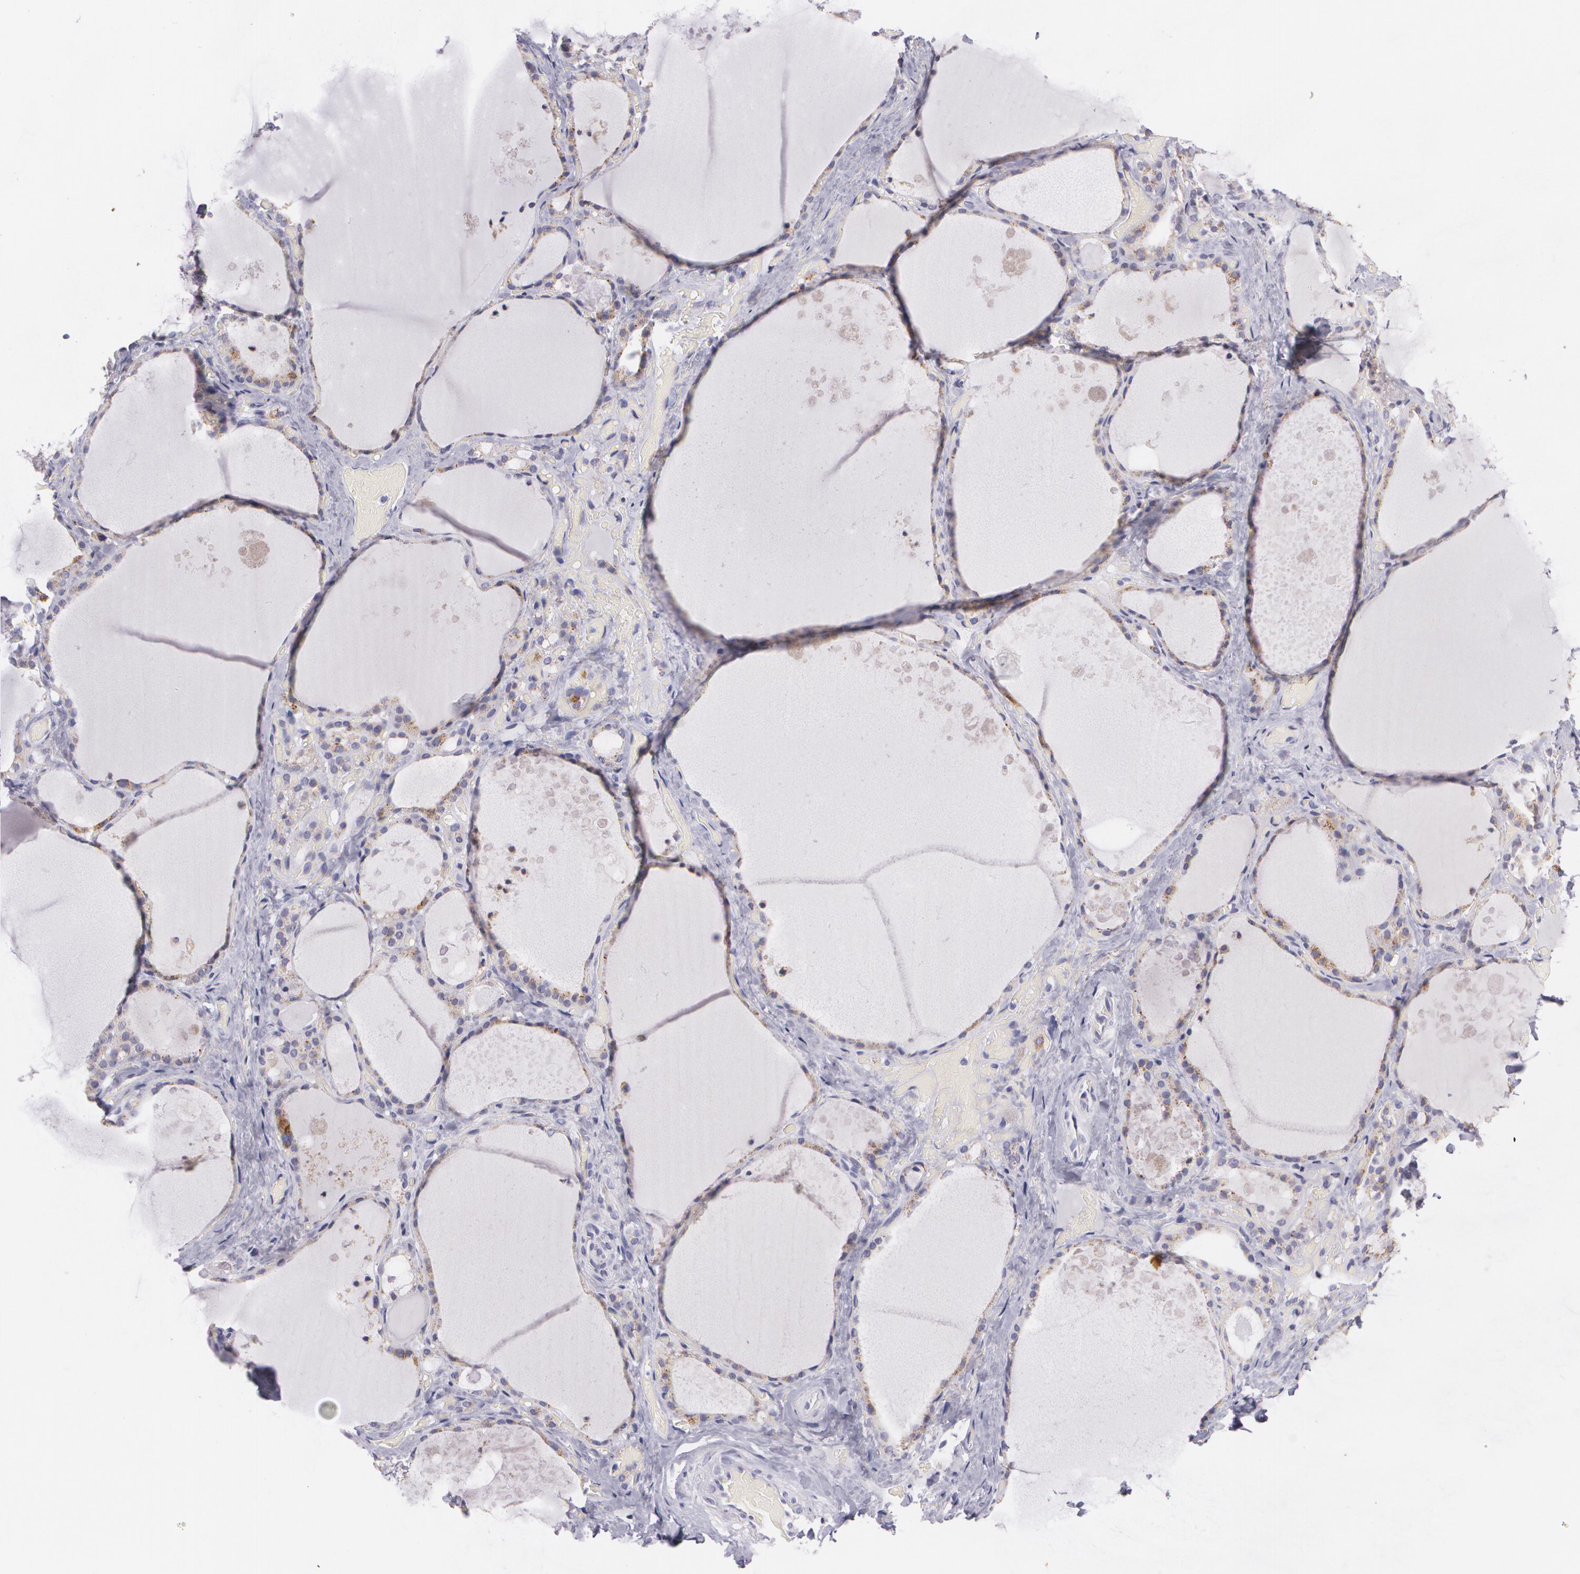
{"staining": {"intensity": "weak", "quantity": ">75%", "location": "cytoplasmic/membranous"}, "tissue": "thyroid gland", "cell_type": "Glandular cells", "image_type": "normal", "snomed": [{"axis": "morphology", "description": "Normal tissue, NOS"}, {"axis": "topography", "description": "Thyroid gland"}], "caption": "Immunohistochemistry (IHC) image of unremarkable thyroid gland: thyroid gland stained using immunohistochemistry shows low levels of weak protein expression localized specifically in the cytoplasmic/membranous of glandular cells, appearing as a cytoplasmic/membranous brown color.", "gene": "CILK1", "patient": {"sex": "male", "age": 61}}